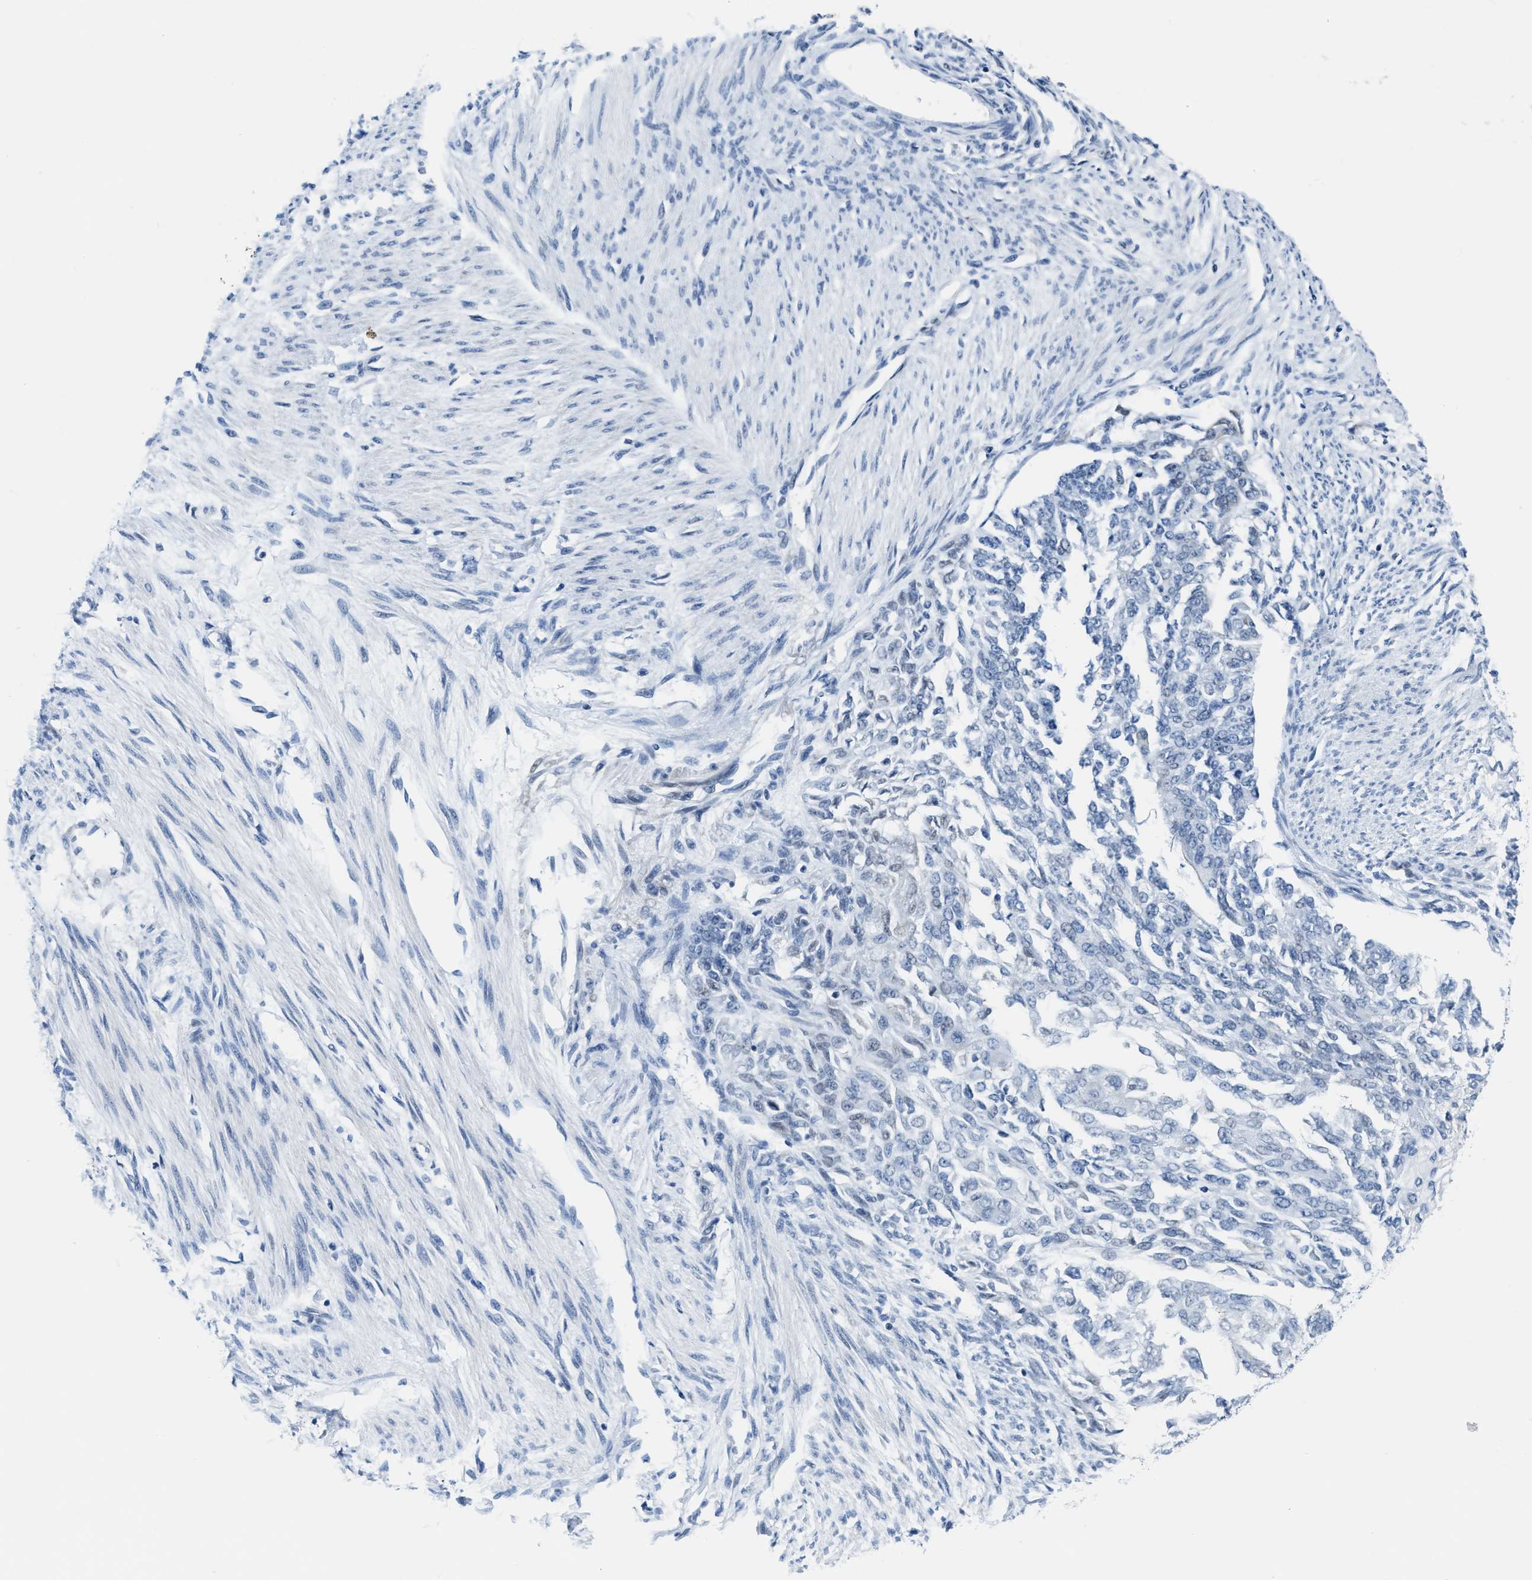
{"staining": {"intensity": "negative", "quantity": "none", "location": "none"}, "tissue": "endometrial cancer", "cell_type": "Tumor cells", "image_type": "cancer", "snomed": [{"axis": "morphology", "description": "Adenocarcinoma, NOS"}, {"axis": "topography", "description": "Endometrium"}], "caption": "High power microscopy histopathology image of an immunohistochemistry (IHC) image of endometrial cancer (adenocarcinoma), revealing no significant expression in tumor cells. The staining is performed using DAB (3,3'-diaminobenzidine) brown chromogen with nuclei counter-stained in using hematoxylin.", "gene": "ASZ1", "patient": {"sex": "female", "age": 32}}